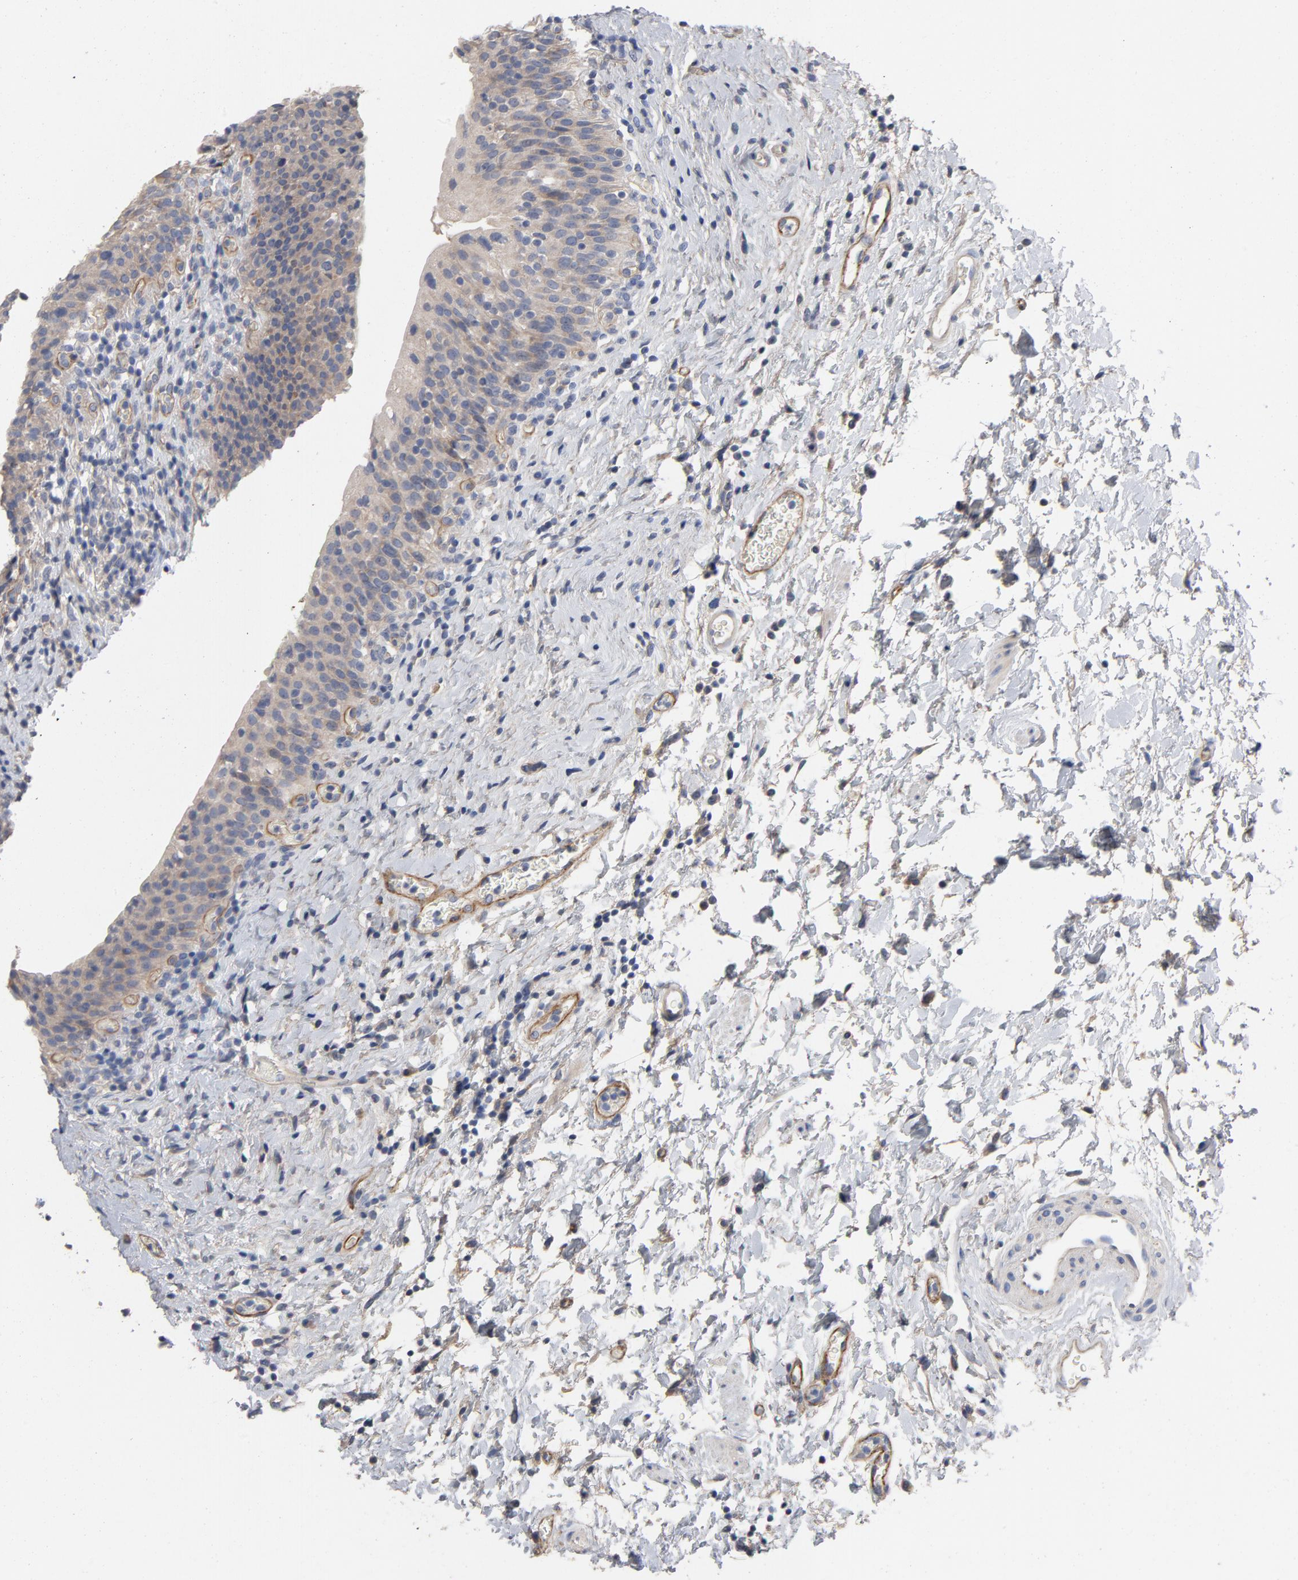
{"staining": {"intensity": "weak", "quantity": ">75%", "location": "cytoplasmic/membranous"}, "tissue": "urinary bladder", "cell_type": "Urothelial cells", "image_type": "normal", "snomed": [{"axis": "morphology", "description": "Normal tissue, NOS"}, {"axis": "topography", "description": "Urinary bladder"}], "caption": "Weak cytoplasmic/membranous staining is appreciated in about >75% of urothelial cells in unremarkable urinary bladder.", "gene": "CCDC134", "patient": {"sex": "male", "age": 51}}